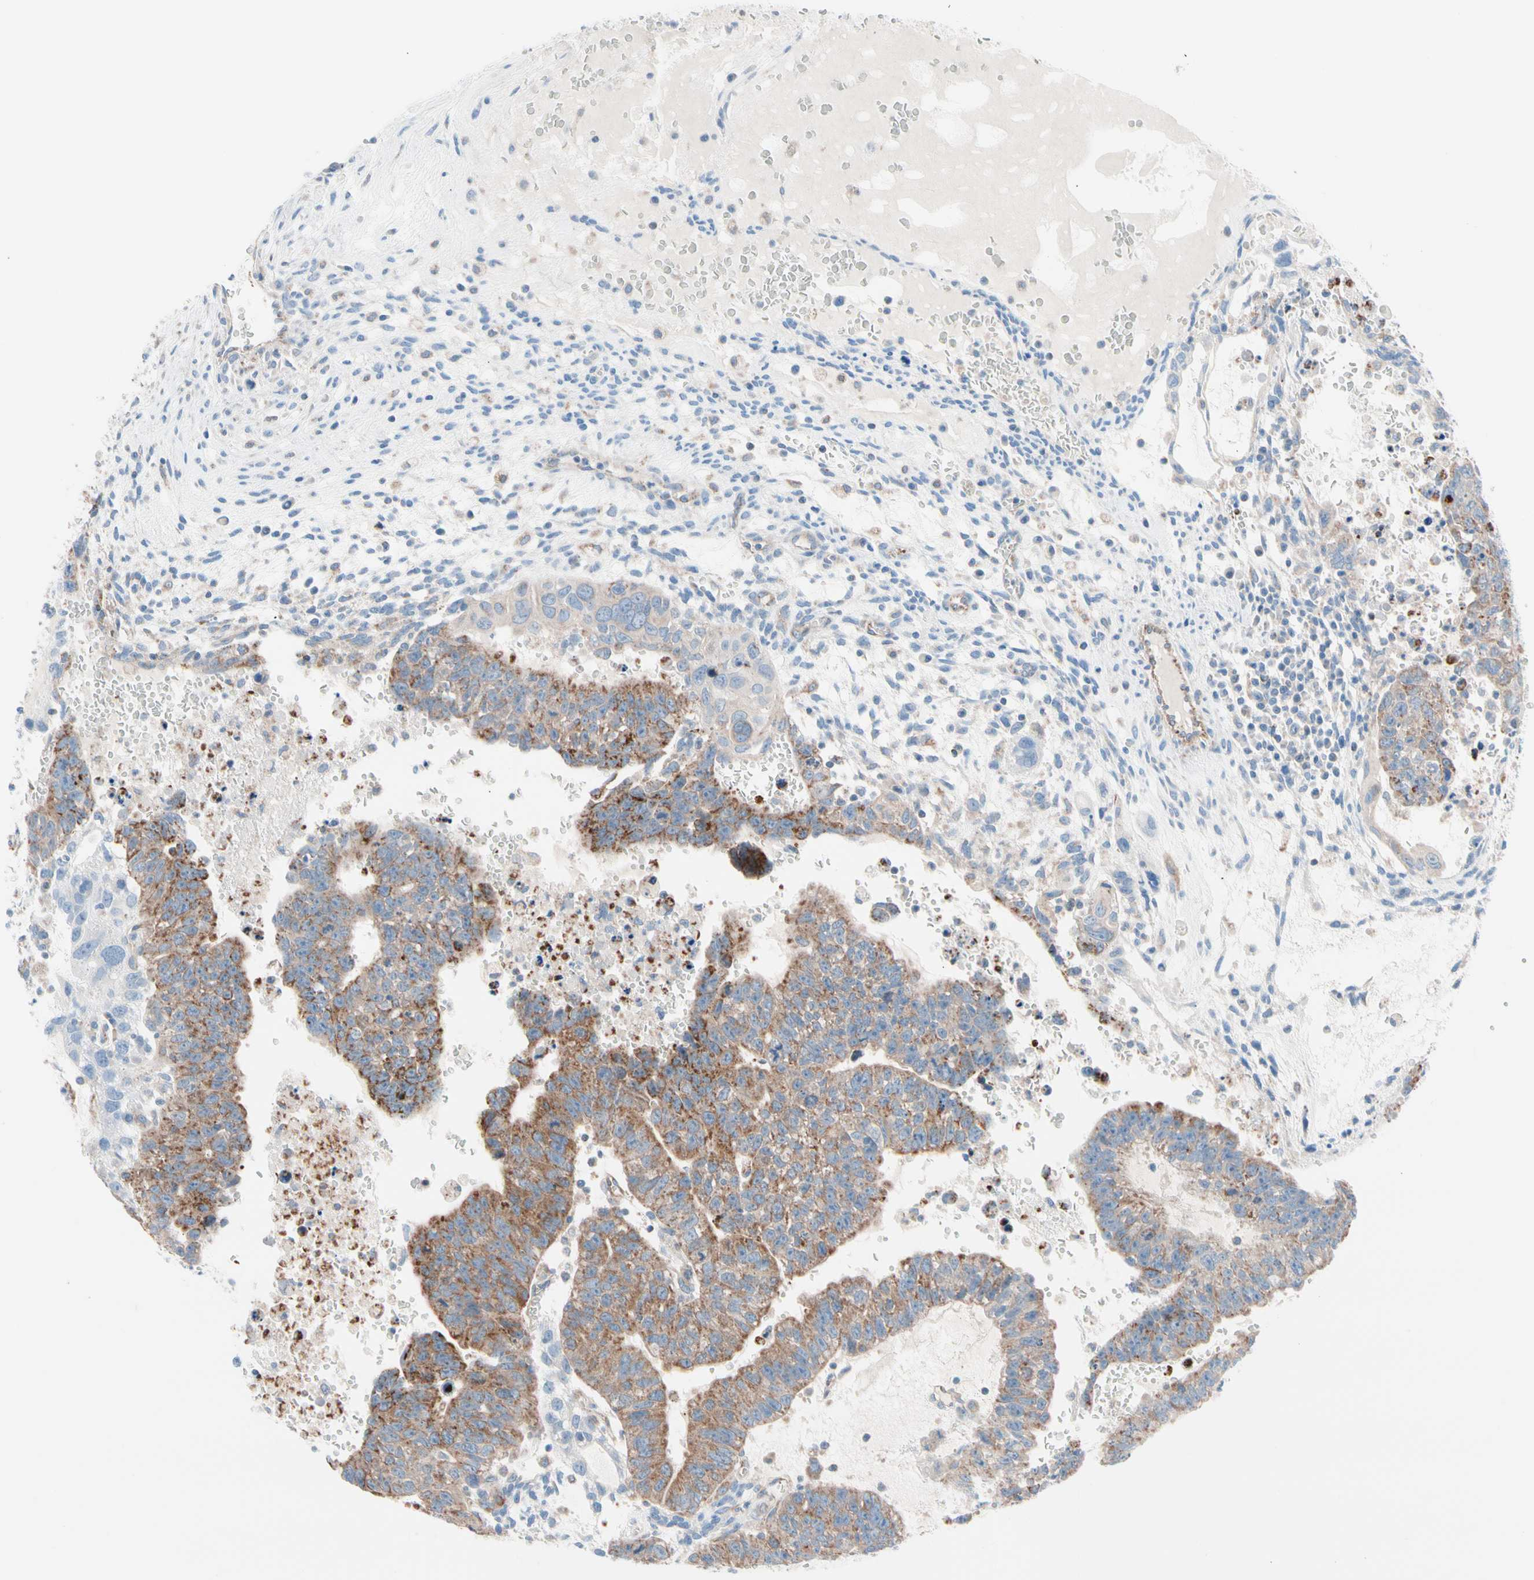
{"staining": {"intensity": "moderate", "quantity": ">75%", "location": "cytoplasmic/membranous"}, "tissue": "testis cancer", "cell_type": "Tumor cells", "image_type": "cancer", "snomed": [{"axis": "morphology", "description": "Seminoma, NOS"}, {"axis": "morphology", "description": "Carcinoma, Embryonal, NOS"}, {"axis": "topography", "description": "Testis"}], "caption": "Moderate cytoplasmic/membranous protein expression is appreciated in approximately >75% of tumor cells in testis cancer. The protein of interest is stained brown, and the nuclei are stained in blue (DAB IHC with brightfield microscopy, high magnification).", "gene": "HK1", "patient": {"sex": "male", "age": 52}}